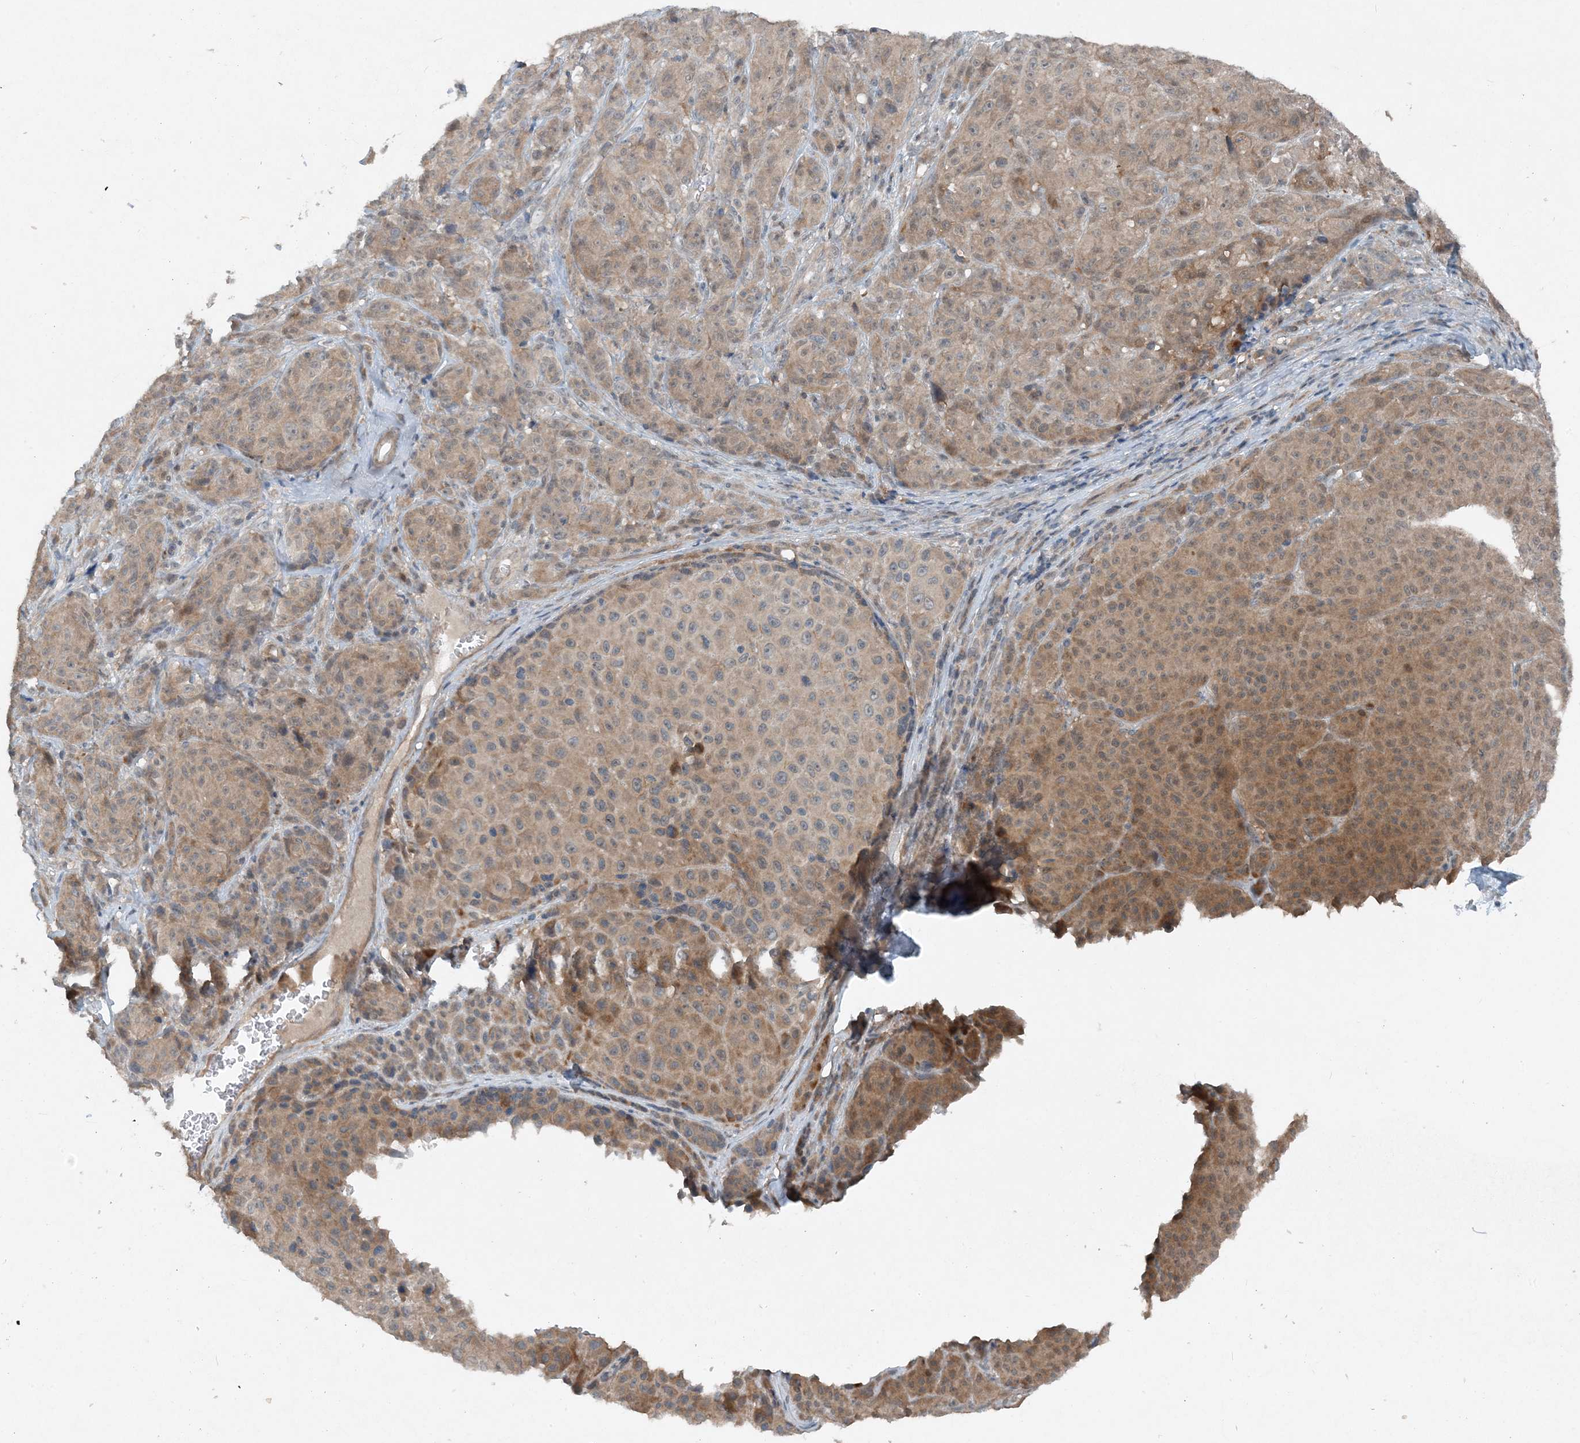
{"staining": {"intensity": "weak", "quantity": "25%-75%", "location": "cytoplasmic/membranous"}, "tissue": "melanoma", "cell_type": "Tumor cells", "image_type": "cancer", "snomed": [{"axis": "morphology", "description": "Malignant melanoma, NOS"}, {"axis": "topography", "description": "Skin"}], "caption": "IHC image of malignant melanoma stained for a protein (brown), which reveals low levels of weak cytoplasmic/membranous positivity in approximately 25%-75% of tumor cells.", "gene": "MITD1", "patient": {"sex": "male", "age": 73}}